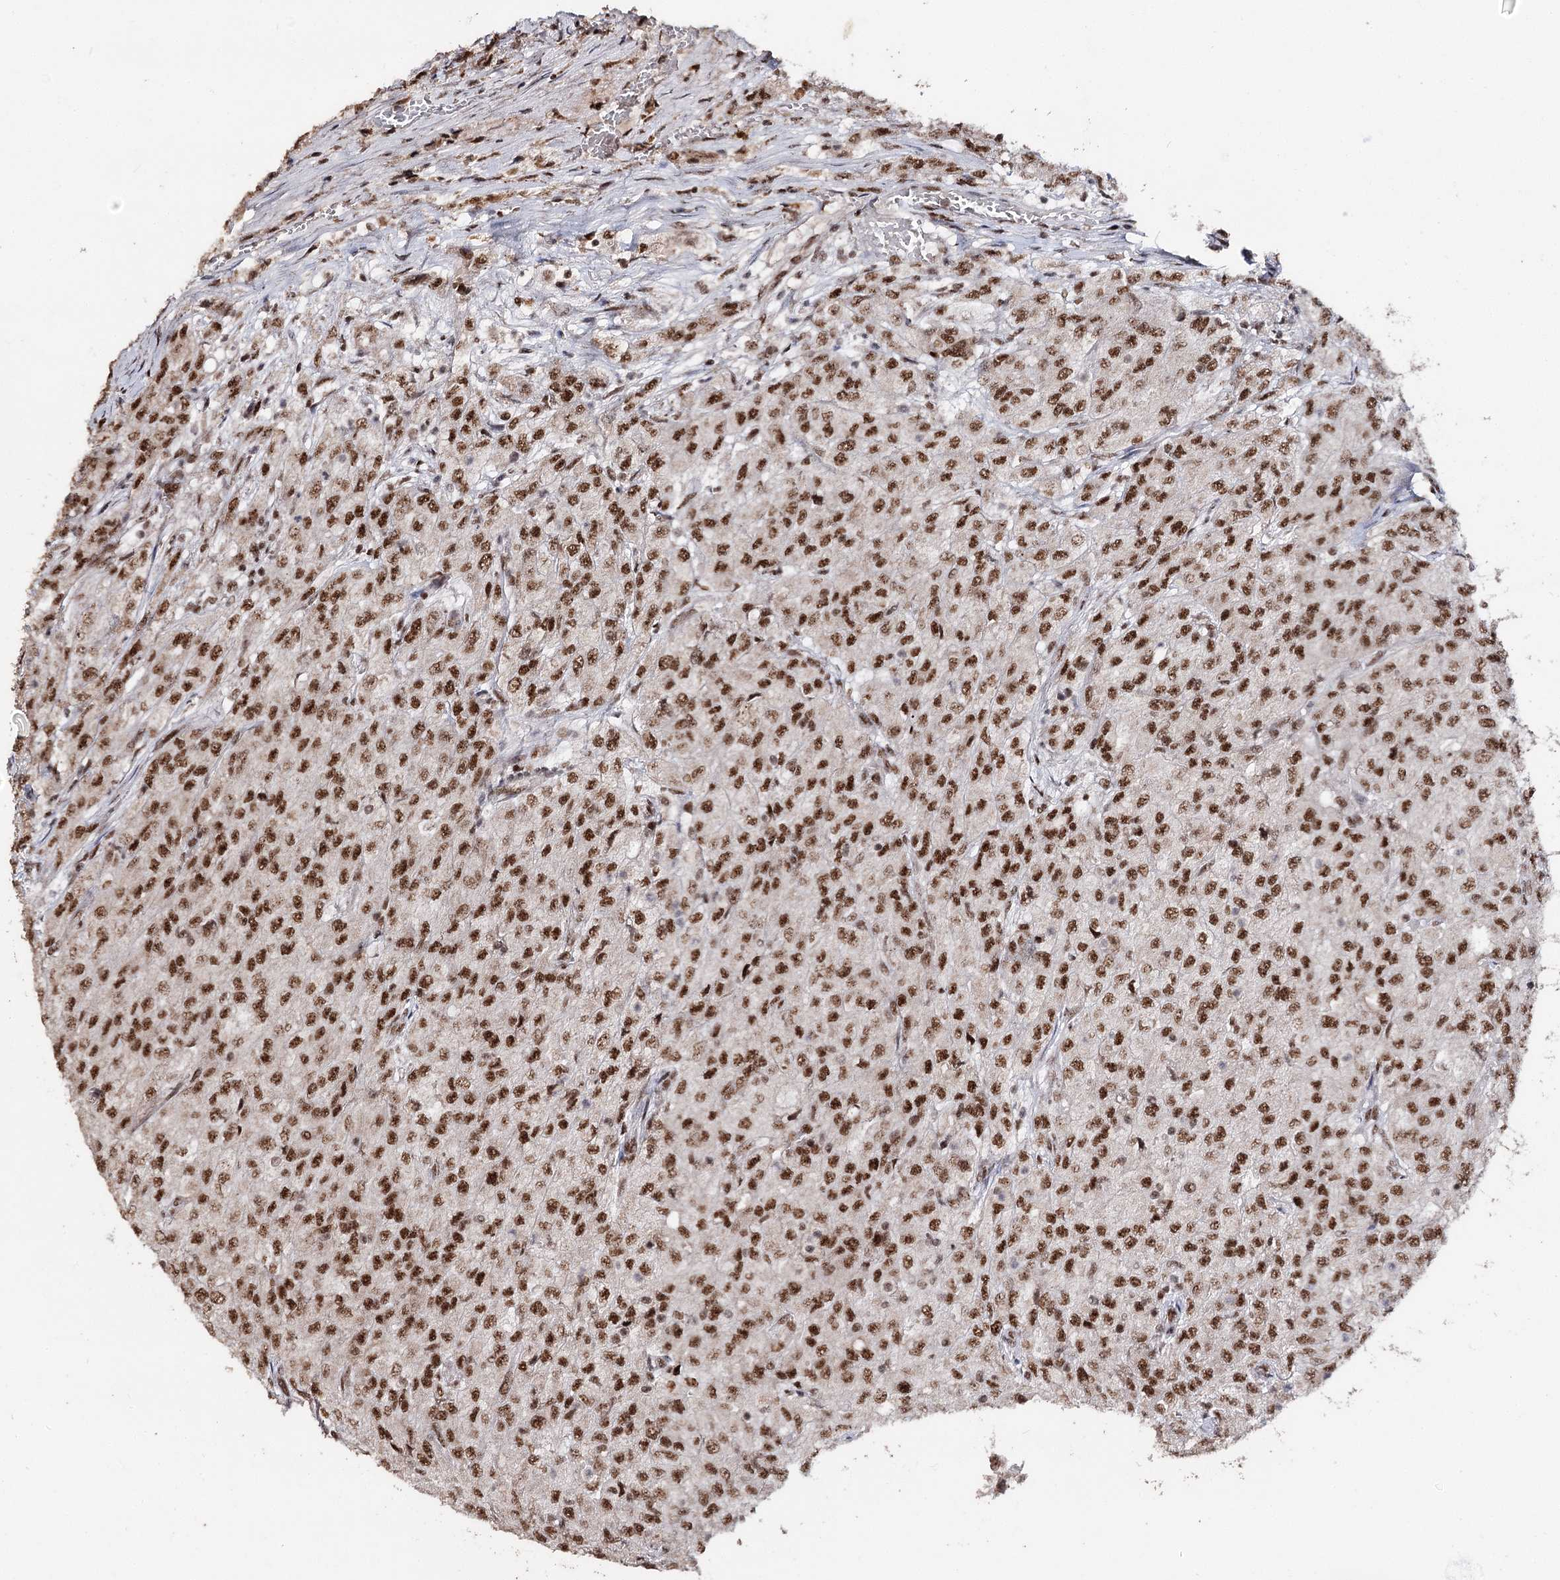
{"staining": {"intensity": "moderate", "quantity": ">75%", "location": "nuclear"}, "tissue": "renal cancer", "cell_type": "Tumor cells", "image_type": "cancer", "snomed": [{"axis": "morphology", "description": "Adenocarcinoma, NOS"}, {"axis": "topography", "description": "Kidney"}], "caption": "Immunohistochemistry image of adenocarcinoma (renal) stained for a protein (brown), which shows medium levels of moderate nuclear expression in approximately >75% of tumor cells.", "gene": "U2SURP", "patient": {"sex": "female", "age": 54}}